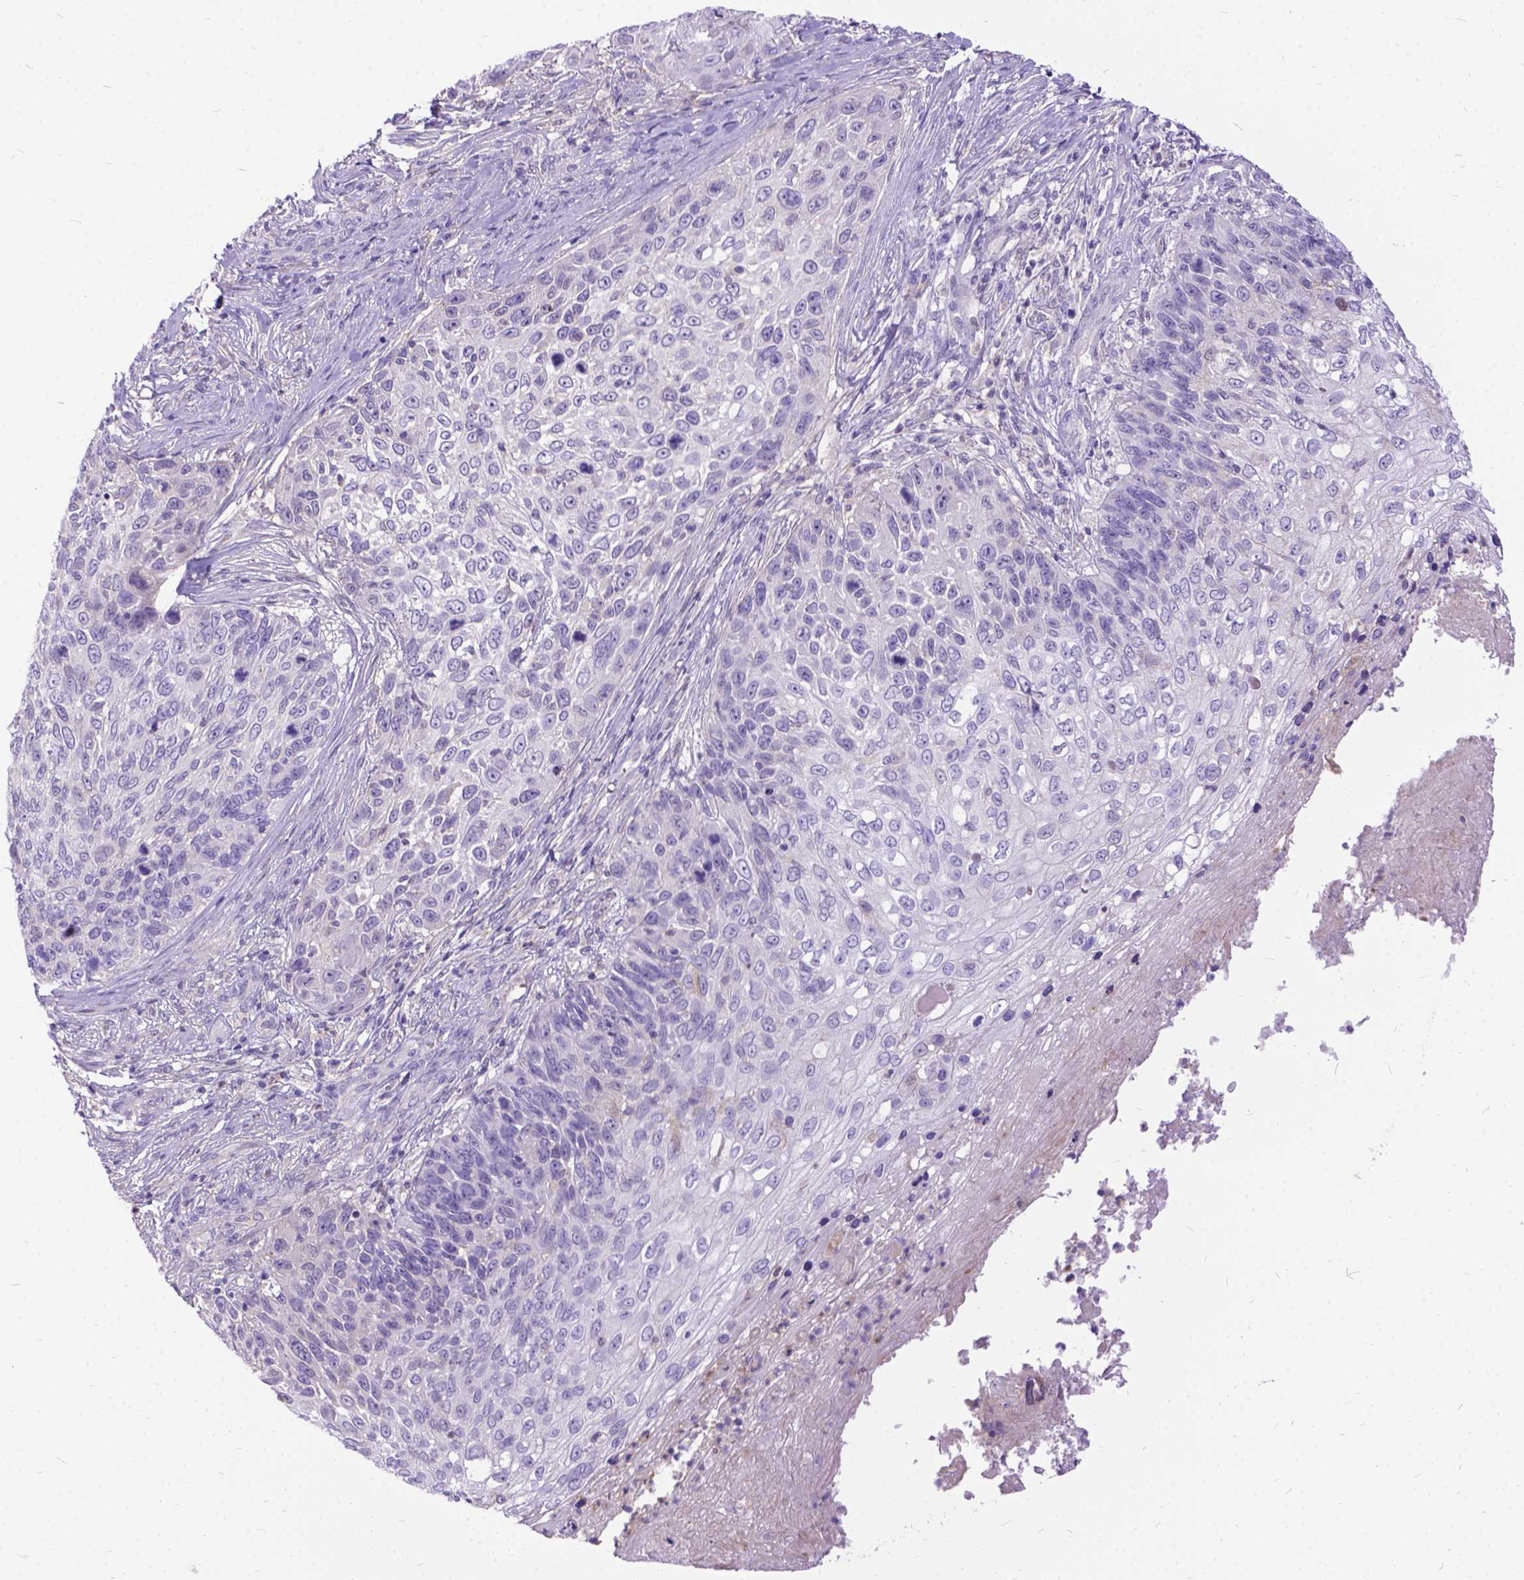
{"staining": {"intensity": "weak", "quantity": "<25%", "location": "cytoplasmic/membranous"}, "tissue": "skin cancer", "cell_type": "Tumor cells", "image_type": "cancer", "snomed": [{"axis": "morphology", "description": "Squamous cell carcinoma, NOS"}, {"axis": "topography", "description": "Skin"}], "caption": "This is an immunohistochemistry (IHC) image of human skin cancer. There is no positivity in tumor cells.", "gene": "TMEM169", "patient": {"sex": "male", "age": 92}}